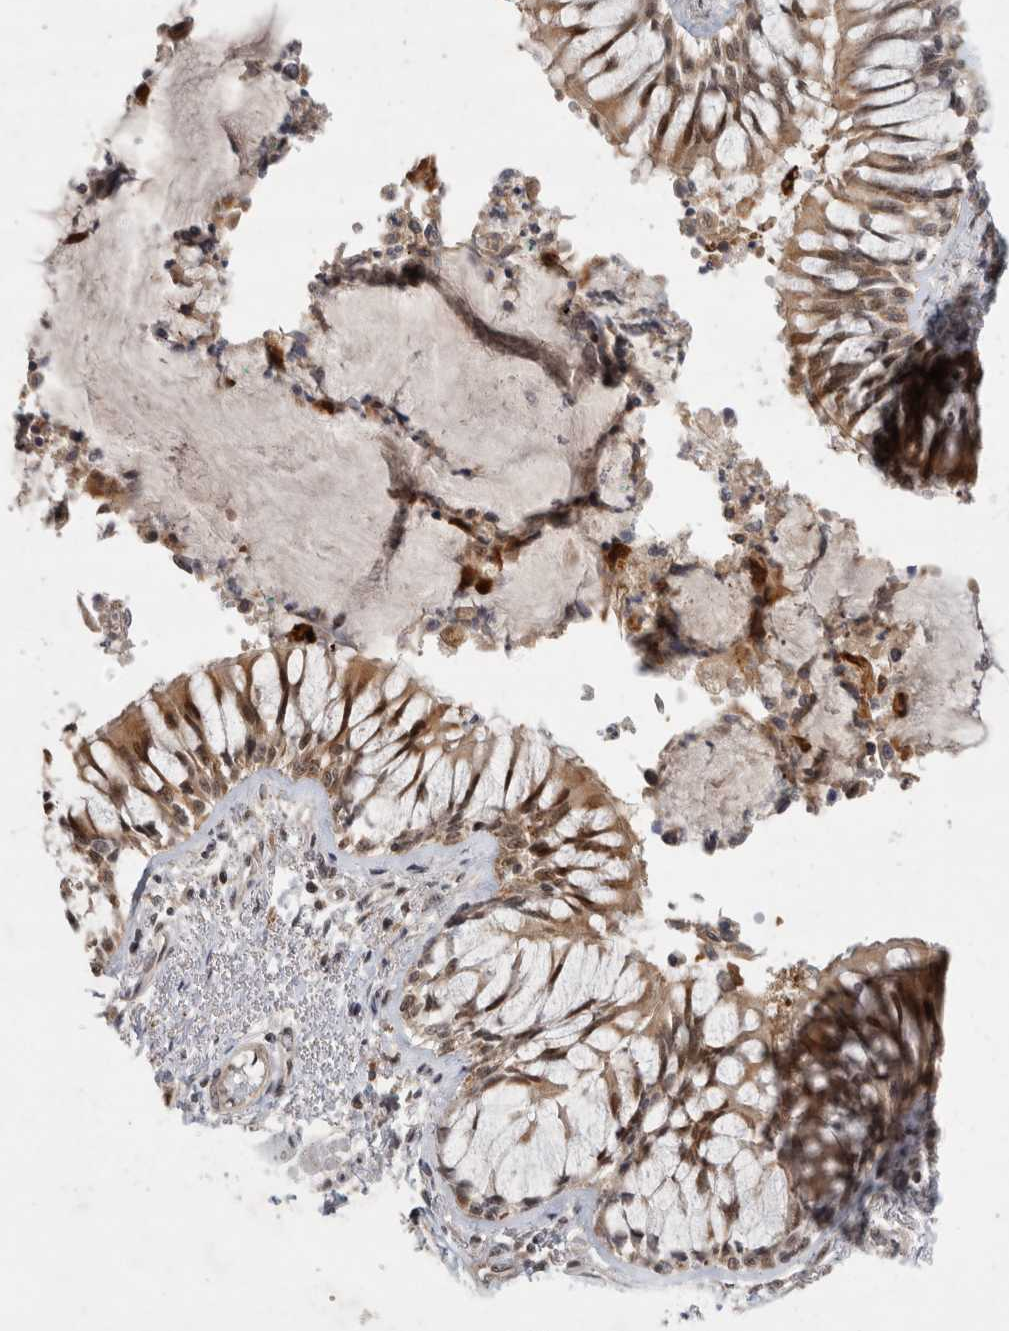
{"staining": {"intensity": "weak", "quantity": ">75%", "location": "cytoplasmic/membranous,nuclear"}, "tissue": "bronchus", "cell_type": "Respiratory epithelial cells", "image_type": "normal", "snomed": [{"axis": "morphology", "description": "Normal tissue, NOS"}, {"axis": "topography", "description": "Cartilage tissue"}, {"axis": "topography", "description": "Bronchus"}, {"axis": "topography", "description": "Lung"}], "caption": "Immunohistochemical staining of normal human bronchus displays low levels of weak cytoplasmic/membranous,nuclear expression in about >75% of respiratory epithelial cells. The staining was performed using DAB (3,3'-diaminobenzidine) to visualize the protein expression in brown, while the nuclei were stained in blue with hematoxylin (Magnification: 20x).", "gene": "MPHOSPH6", "patient": {"sex": "male", "age": 64}}